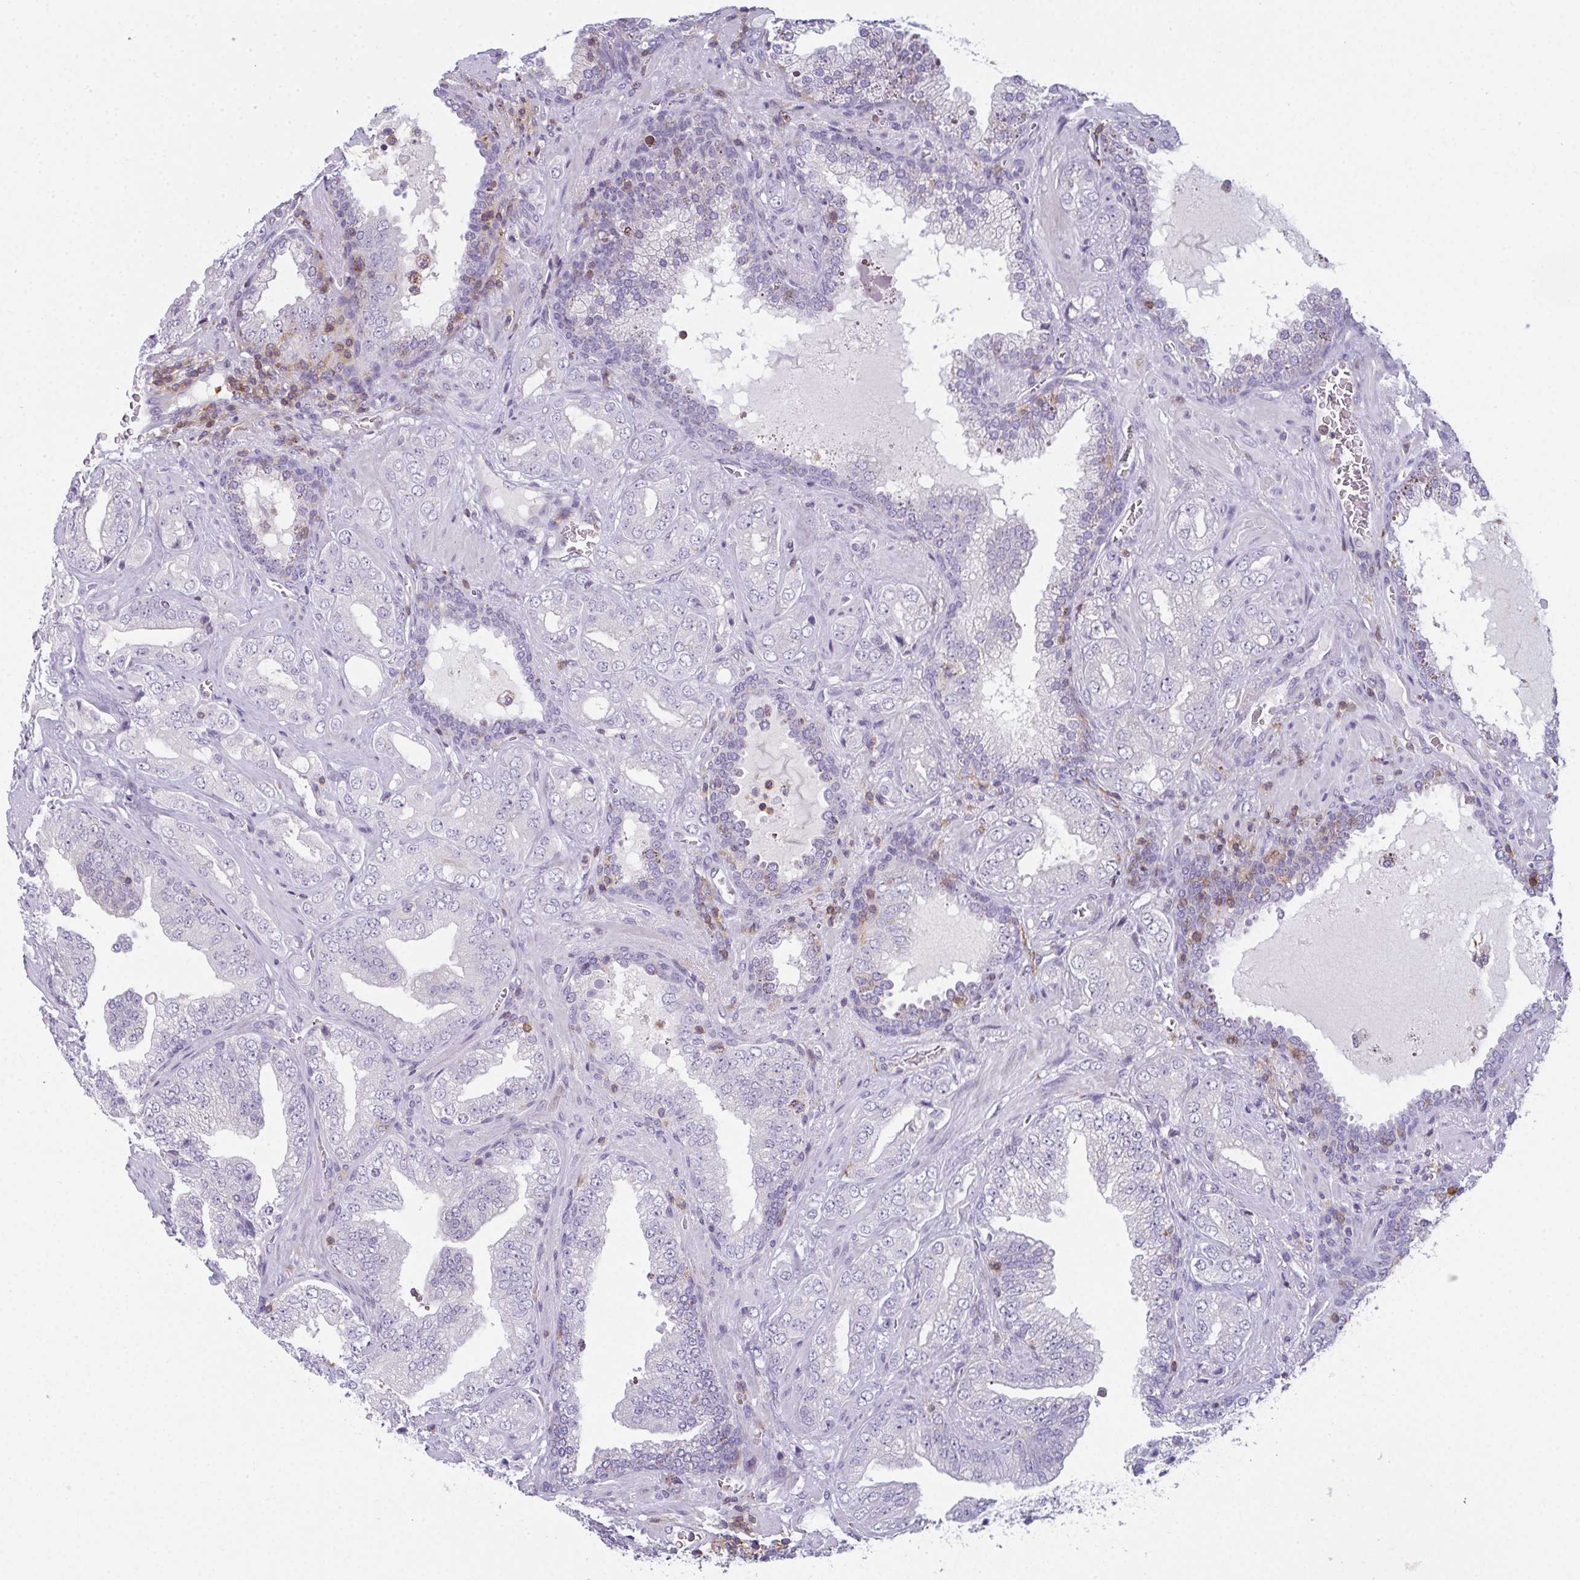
{"staining": {"intensity": "negative", "quantity": "none", "location": "none"}, "tissue": "prostate cancer", "cell_type": "Tumor cells", "image_type": "cancer", "snomed": [{"axis": "morphology", "description": "Adenocarcinoma, High grade"}, {"axis": "topography", "description": "Prostate"}], "caption": "The immunohistochemistry (IHC) photomicrograph has no significant expression in tumor cells of prostate cancer (high-grade adenocarcinoma) tissue.", "gene": "CD80", "patient": {"sex": "male", "age": 67}}